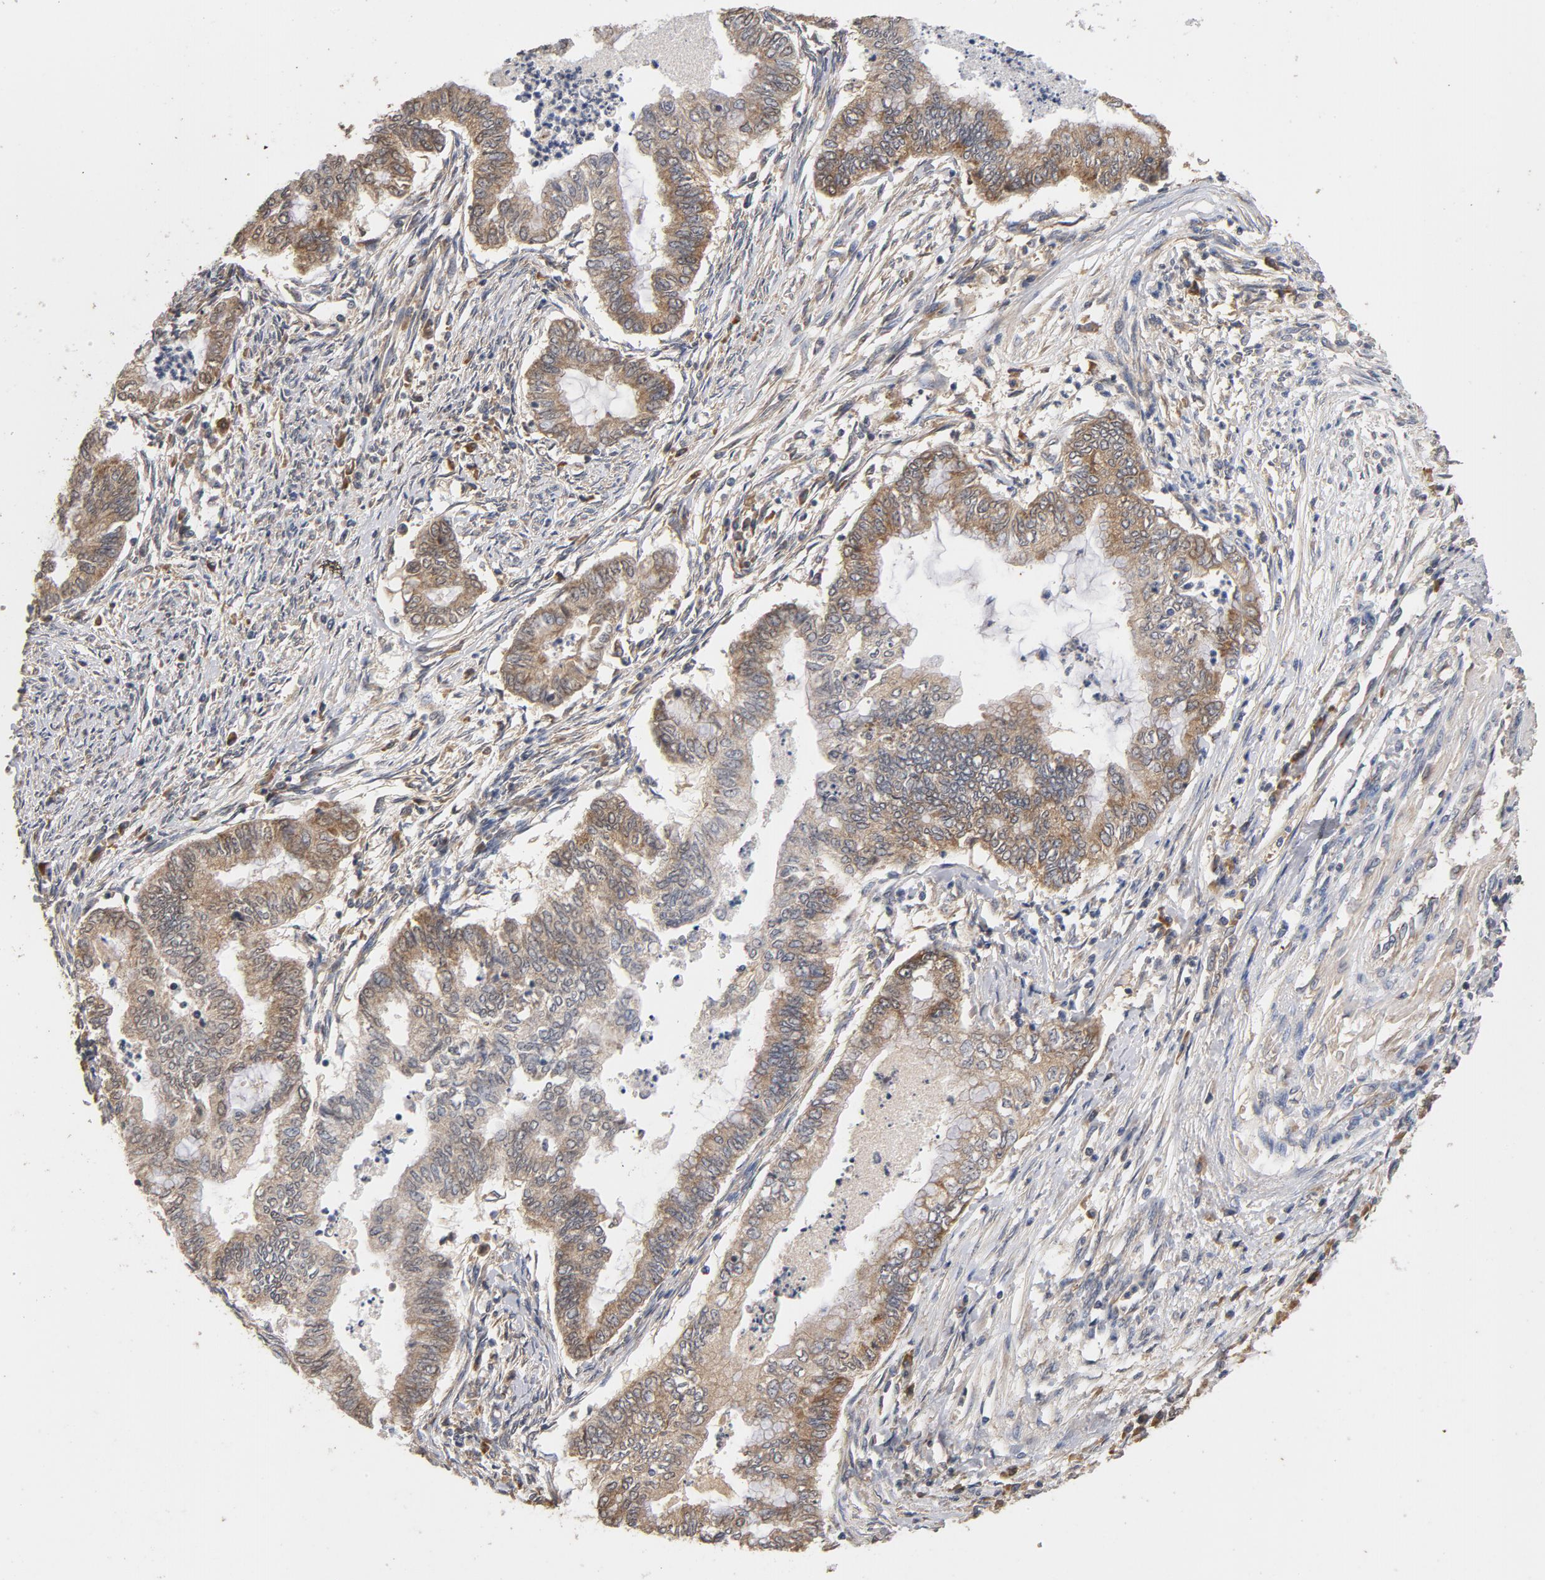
{"staining": {"intensity": "moderate", "quantity": ">75%", "location": "cytoplasmic/membranous"}, "tissue": "endometrial cancer", "cell_type": "Tumor cells", "image_type": "cancer", "snomed": [{"axis": "morphology", "description": "Adenocarcinoma, NOS"}, {"axis": "topography", "description": "Endometrium"}], "caption": "A brown stain shows moderate cytoplasmic/membranous expression of a protein in adenocarcinoma (endometrial) tumor cells.", "gene": "DDX6", "patient": {"sex": "female", "age": 79}}